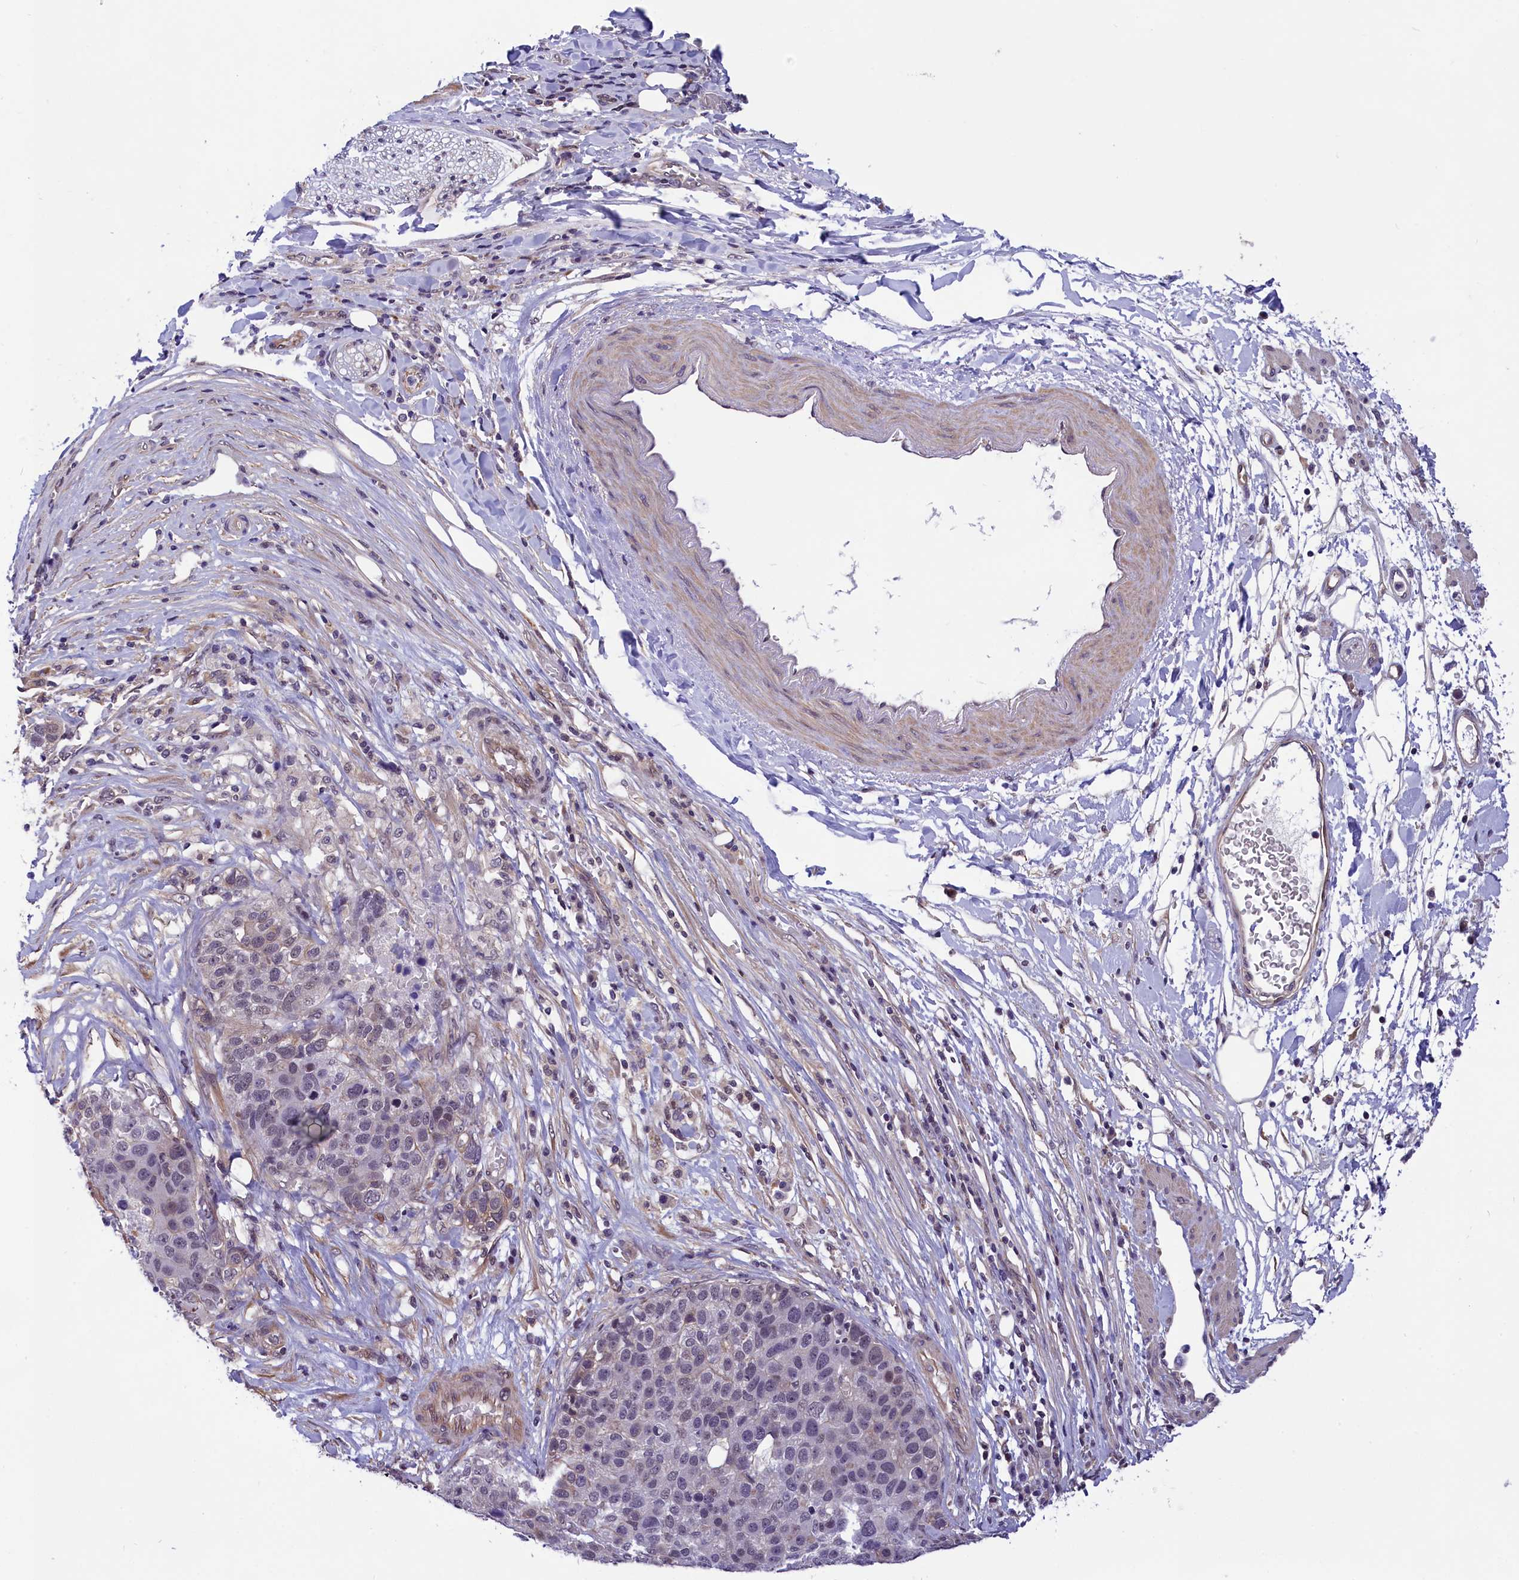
{"staining": {"intensity": "negative", "quantity": "none", "location": "none"}, "tissue": "pancreatic cancer", "cell_type": "Tumor cells", "image_type": "cancer", "snomed": [{"axis": "morphology", "description": "Adenocarcinoma, NOS"}, {"axis": "topography", "description": "Pancreas"}], "caption": "There is no significant staining in tumor cells of pancreatic adenocarcinoma.", "gene": "ZC3H4", "patient": {"sex": "female", "age": 61}}